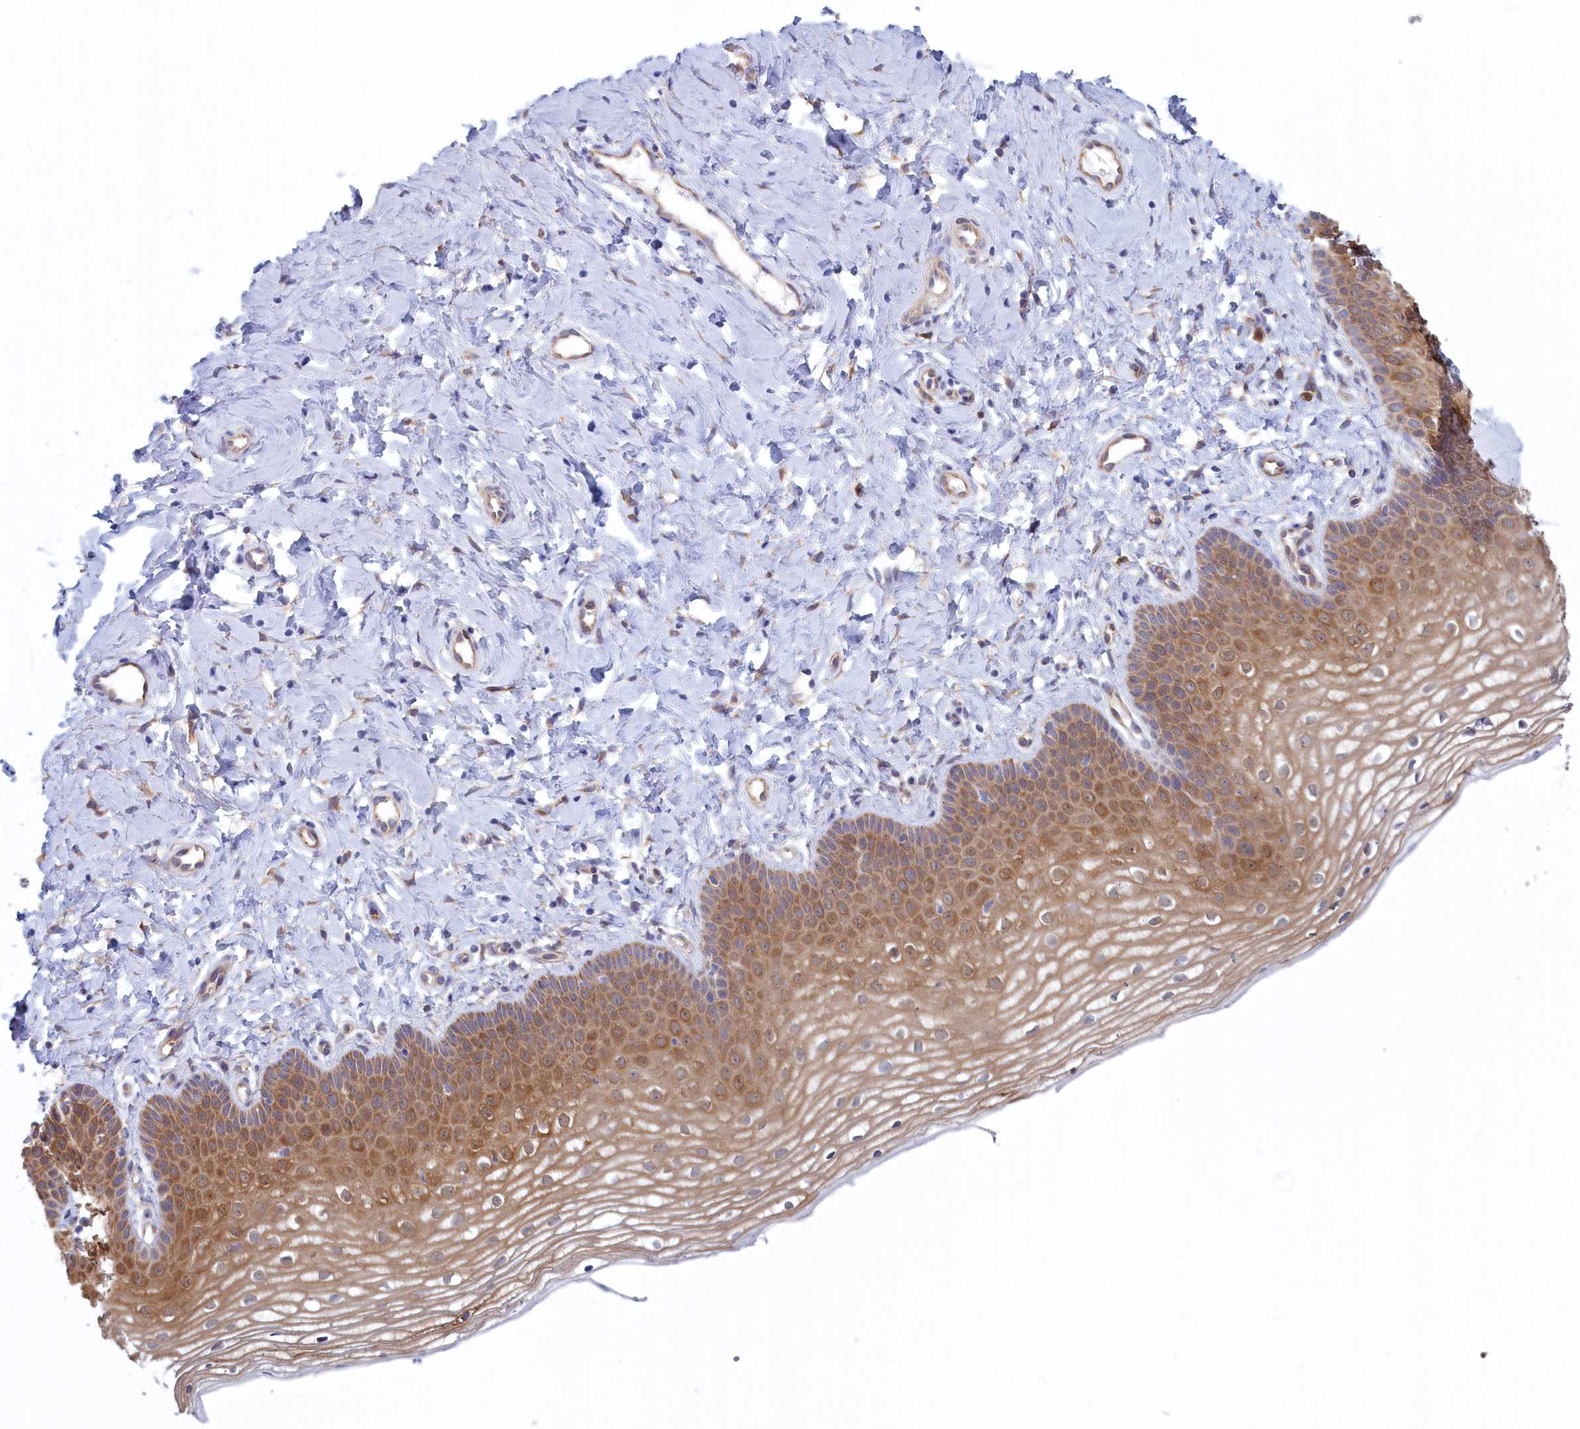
{"staining": {"intensity": "moderate", "quantity": ">75%", "location": "cytoplasmic/membranous"}, "tissue": "vagina", "cell_type": "Squamous epithelial cells", "image_type": "normal", "snomed": [{"axis": "morphology", "description": "Normal tissue, NOS"}, {"axis": "topography", "description": "Vagina"}], "caption": "Brown immunohistochemical staining in benign human vagina demonstrates moderate cytoplasmic/membranous expression in approximately >75% of squamous epithelial cells. (brown staining indicates protein expression, while blue staining denotes nuclei).", "gene": "SYNDIG1L", "patient": {"sex": "female", "age": 68}}